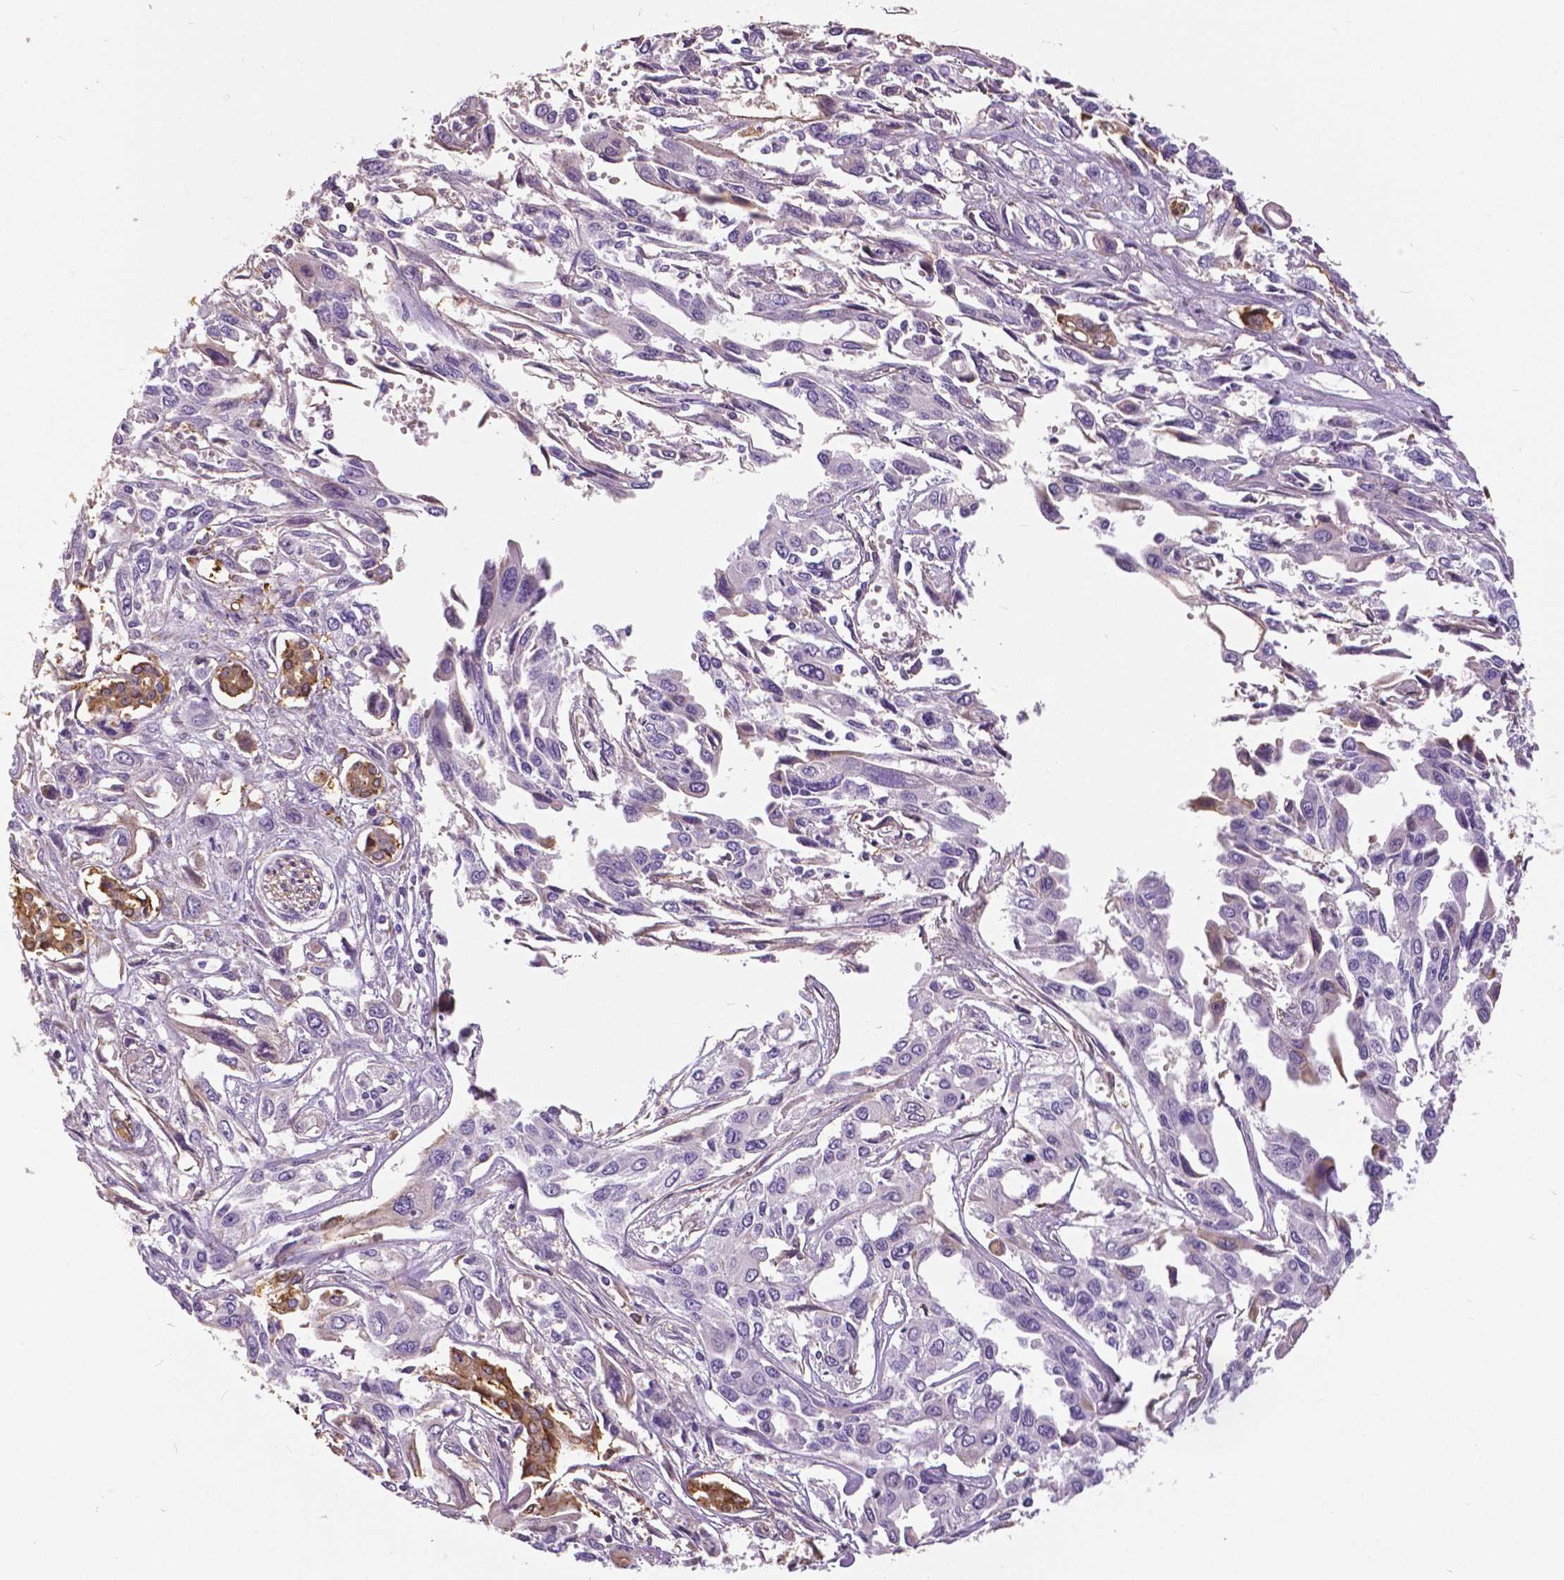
{"staining": {"intensity": "negative", "quantity": "none", "location": "none"}, "tissue": "pancreatic cancer", "cell_type": "Tumor cells", "image_type": "cancer", "snomed": [{"axis": "morphology", "description": "Adenocarcinoma, NOS"}, {"axis": "topography", "description": "Pancreas"}], "caption": "A photomicrograph of pancreatic cancer stained for a protein reveals no brown staining in tumor cells.", "gene": "ANXA13", "patient": {"sex": "female", "age": 55}}